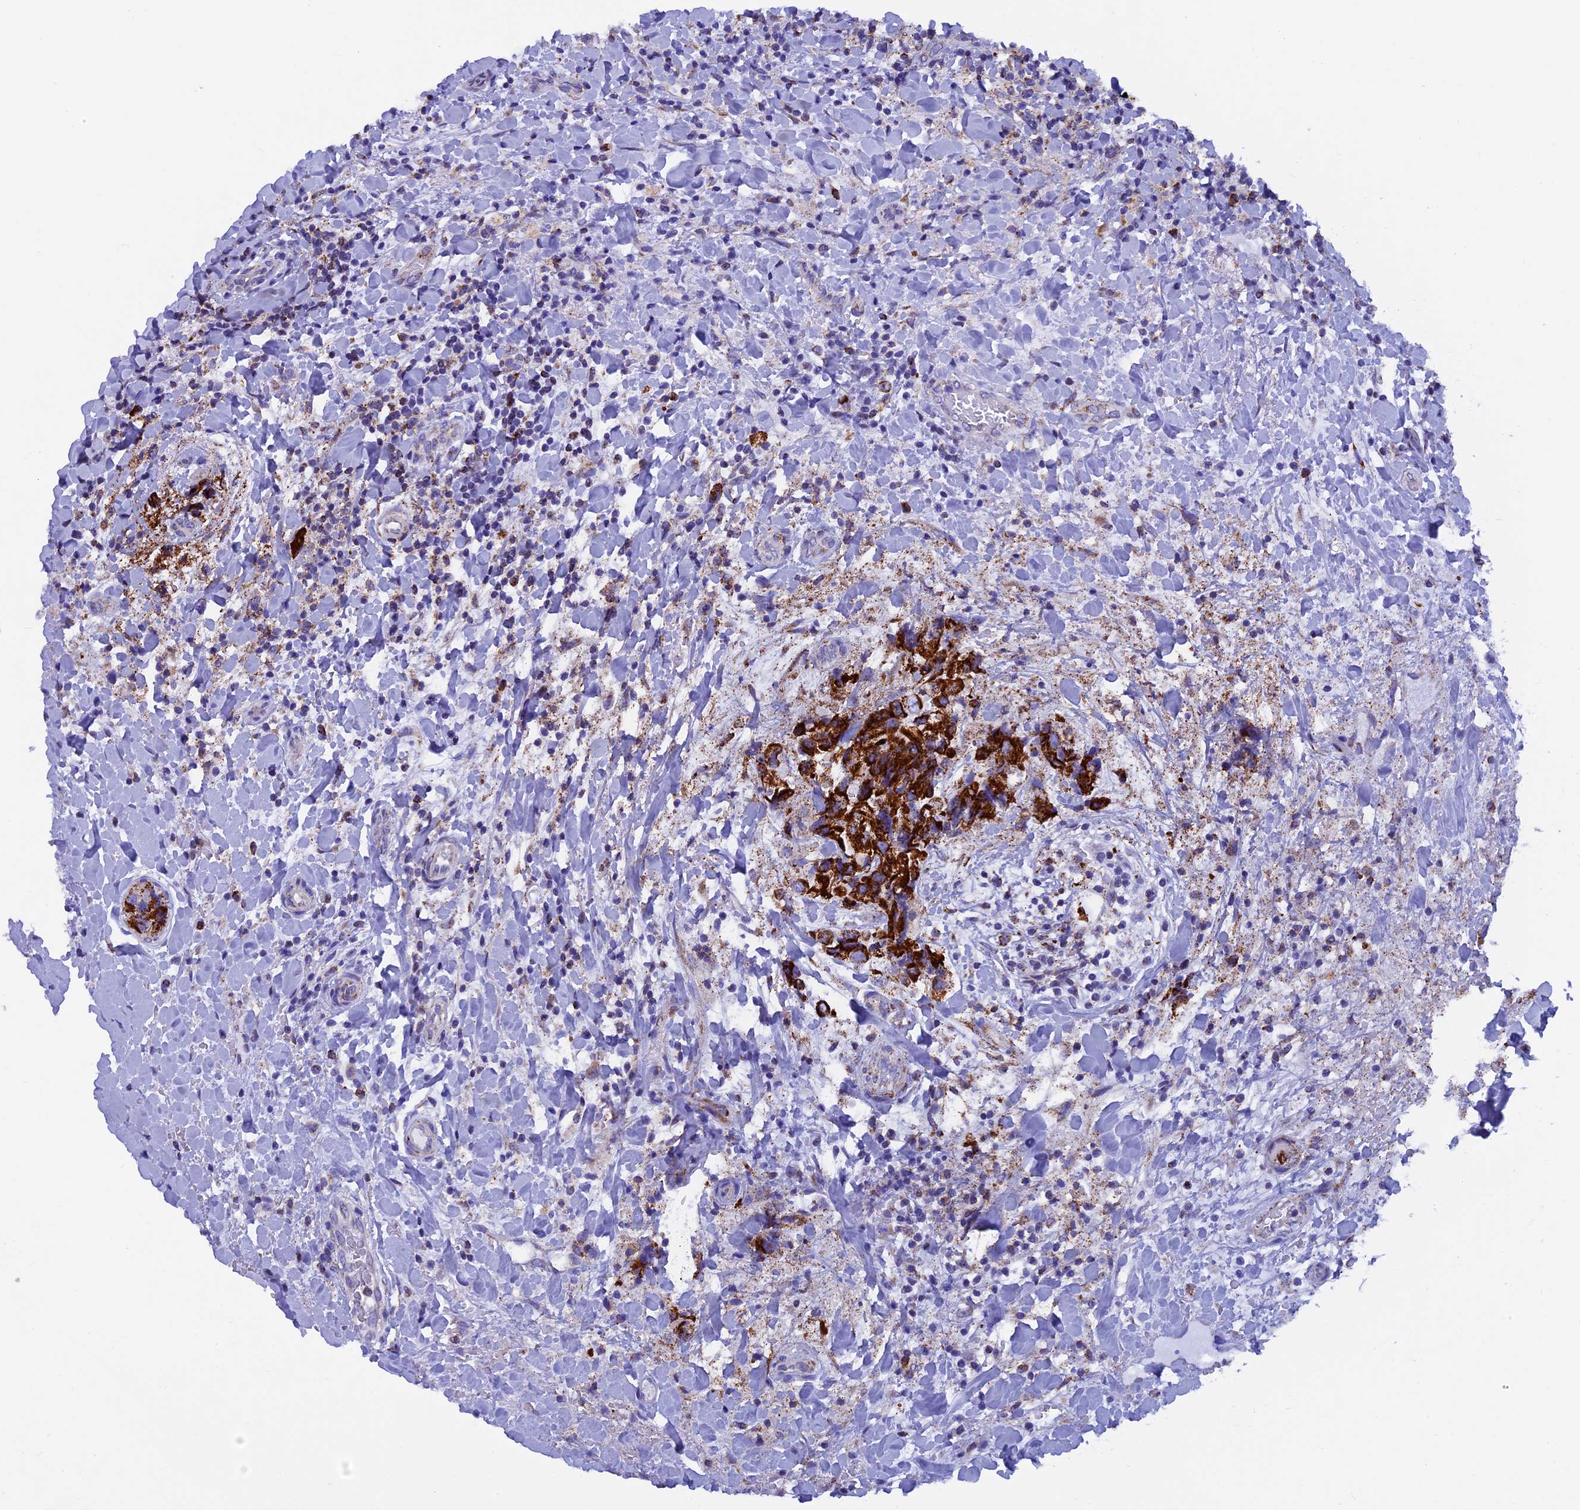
{"staining": {"intensity": "strong", "quantity": ">75%", "location": "cytoplasmic/membranous"}, "tissue": "breast cancer", "cell_type": "Tumor cells", "image_type": "cancer", "snomed": [{"axis": "morphology", "description": "Normal tissue, NOS"}, {"axis": "morphology", "description": "Duct carcinoma"}, {"axis": "topography", "description": "Breast"}], "caption": "Breast intraductal carcinoma was stained to show a protein in brown. There is high levels of strong cytoplasmic/membranous expression in about >75% of tumor cells.", "gene": "SLC8B1", "patient": {"sex": "female", "age": 62}}